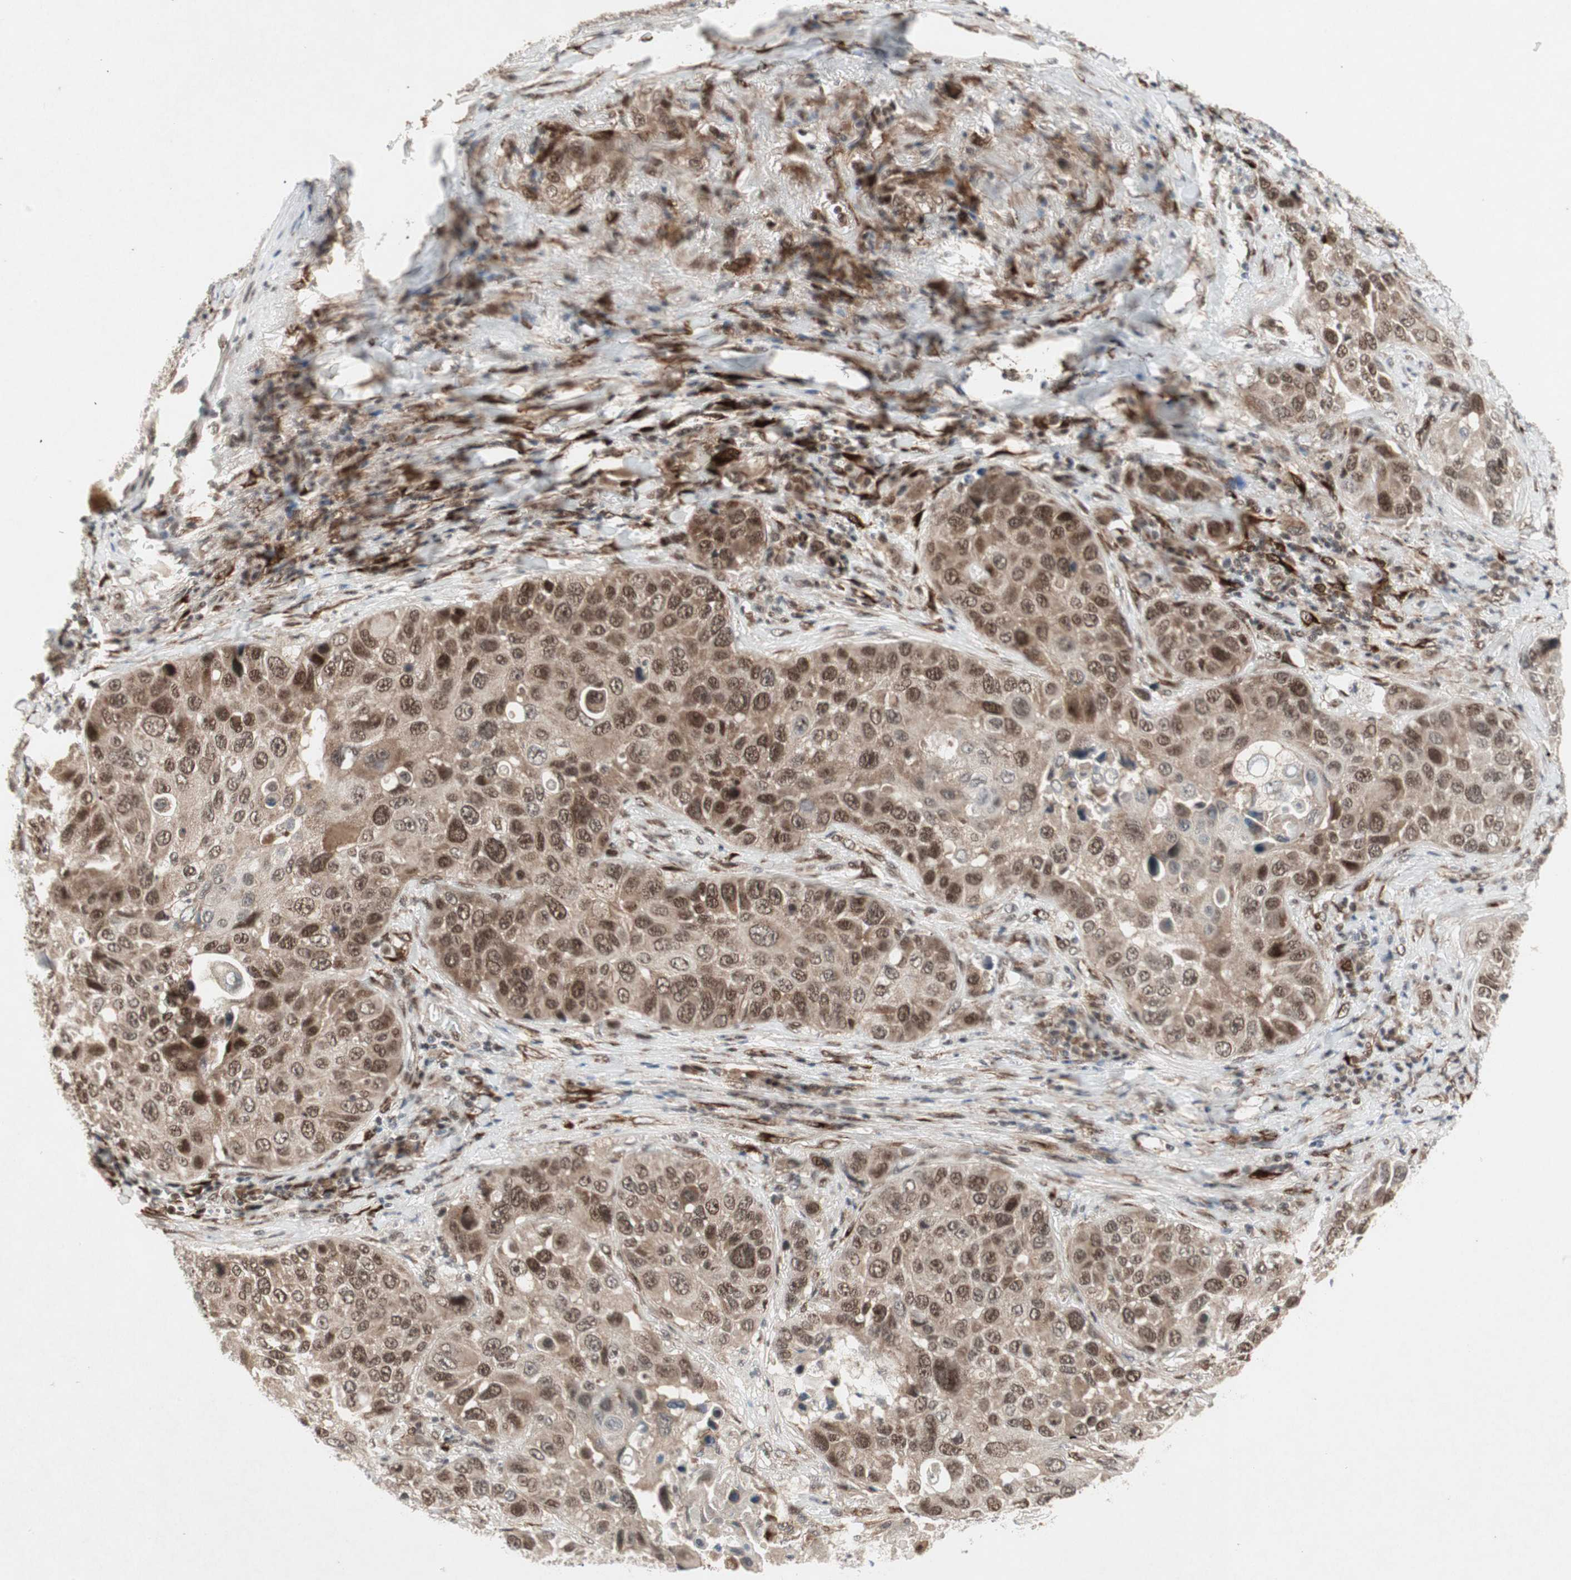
{"staining": {"intensity": "strong", "quantity": ">75%", "location": "cytoplasmic/membranous,nuclear"}, "tissue": "lung cancer", "cell_type": "Tumor cells", "image_type": "cancer", "snomed": [{"axis": "morphology", "description": "Squamous cell carcinoma, NOS"}, {"axis": "topography", "description": "Lung"}], "caption": "There is high levels of strong cytoplasmic/membranous and nuclear staining in tumor cells of lung squamous cell carcinoma, as demonstrated by immunohistochemical staining (brown color).", "gene": "TCF12", "patient": {"sex": "male", "age": 57}}